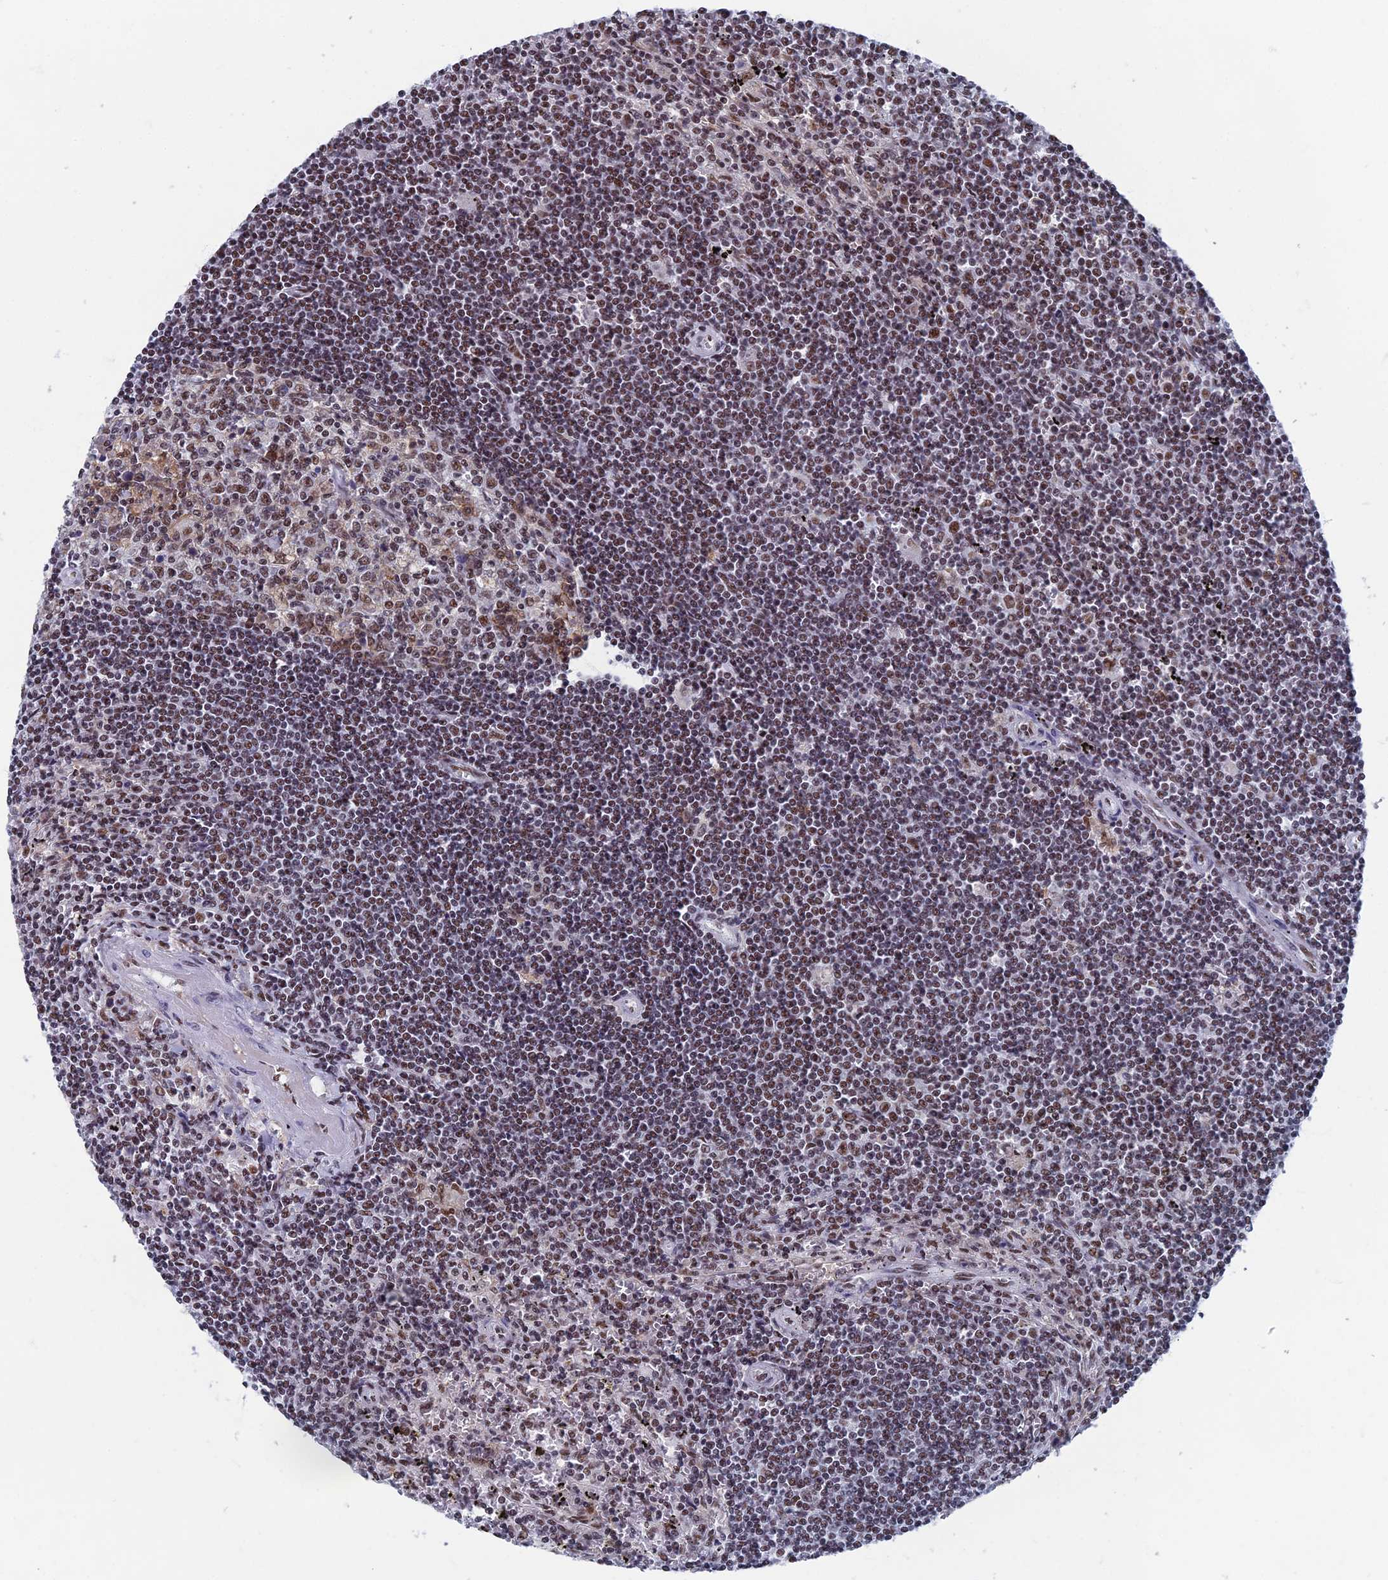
{"staining": {"intensity": "weak", "quantity": ">75%", "location": "nuclear"}, "tissue": "lymphoma", "cell_type": "Tumor cells", "image_type": "cancer", "snomed": [{"axis": "morphology", "description": "Malignant lymphoma, non-Hodgkin's type, Low grade"}, {"axis": "topography", "description": "Spleen"}], "caption": "Tumor cells display low levels of weak nuclear positivity in approximately >75% of cells in low-grade malignant lymphoma, non-Hodgkin's type. The protein of interest is shown in brown color, while the nuclei are stained blue.", "gene": "TAF13", "patient": {"sex": "male", "age": 76}}